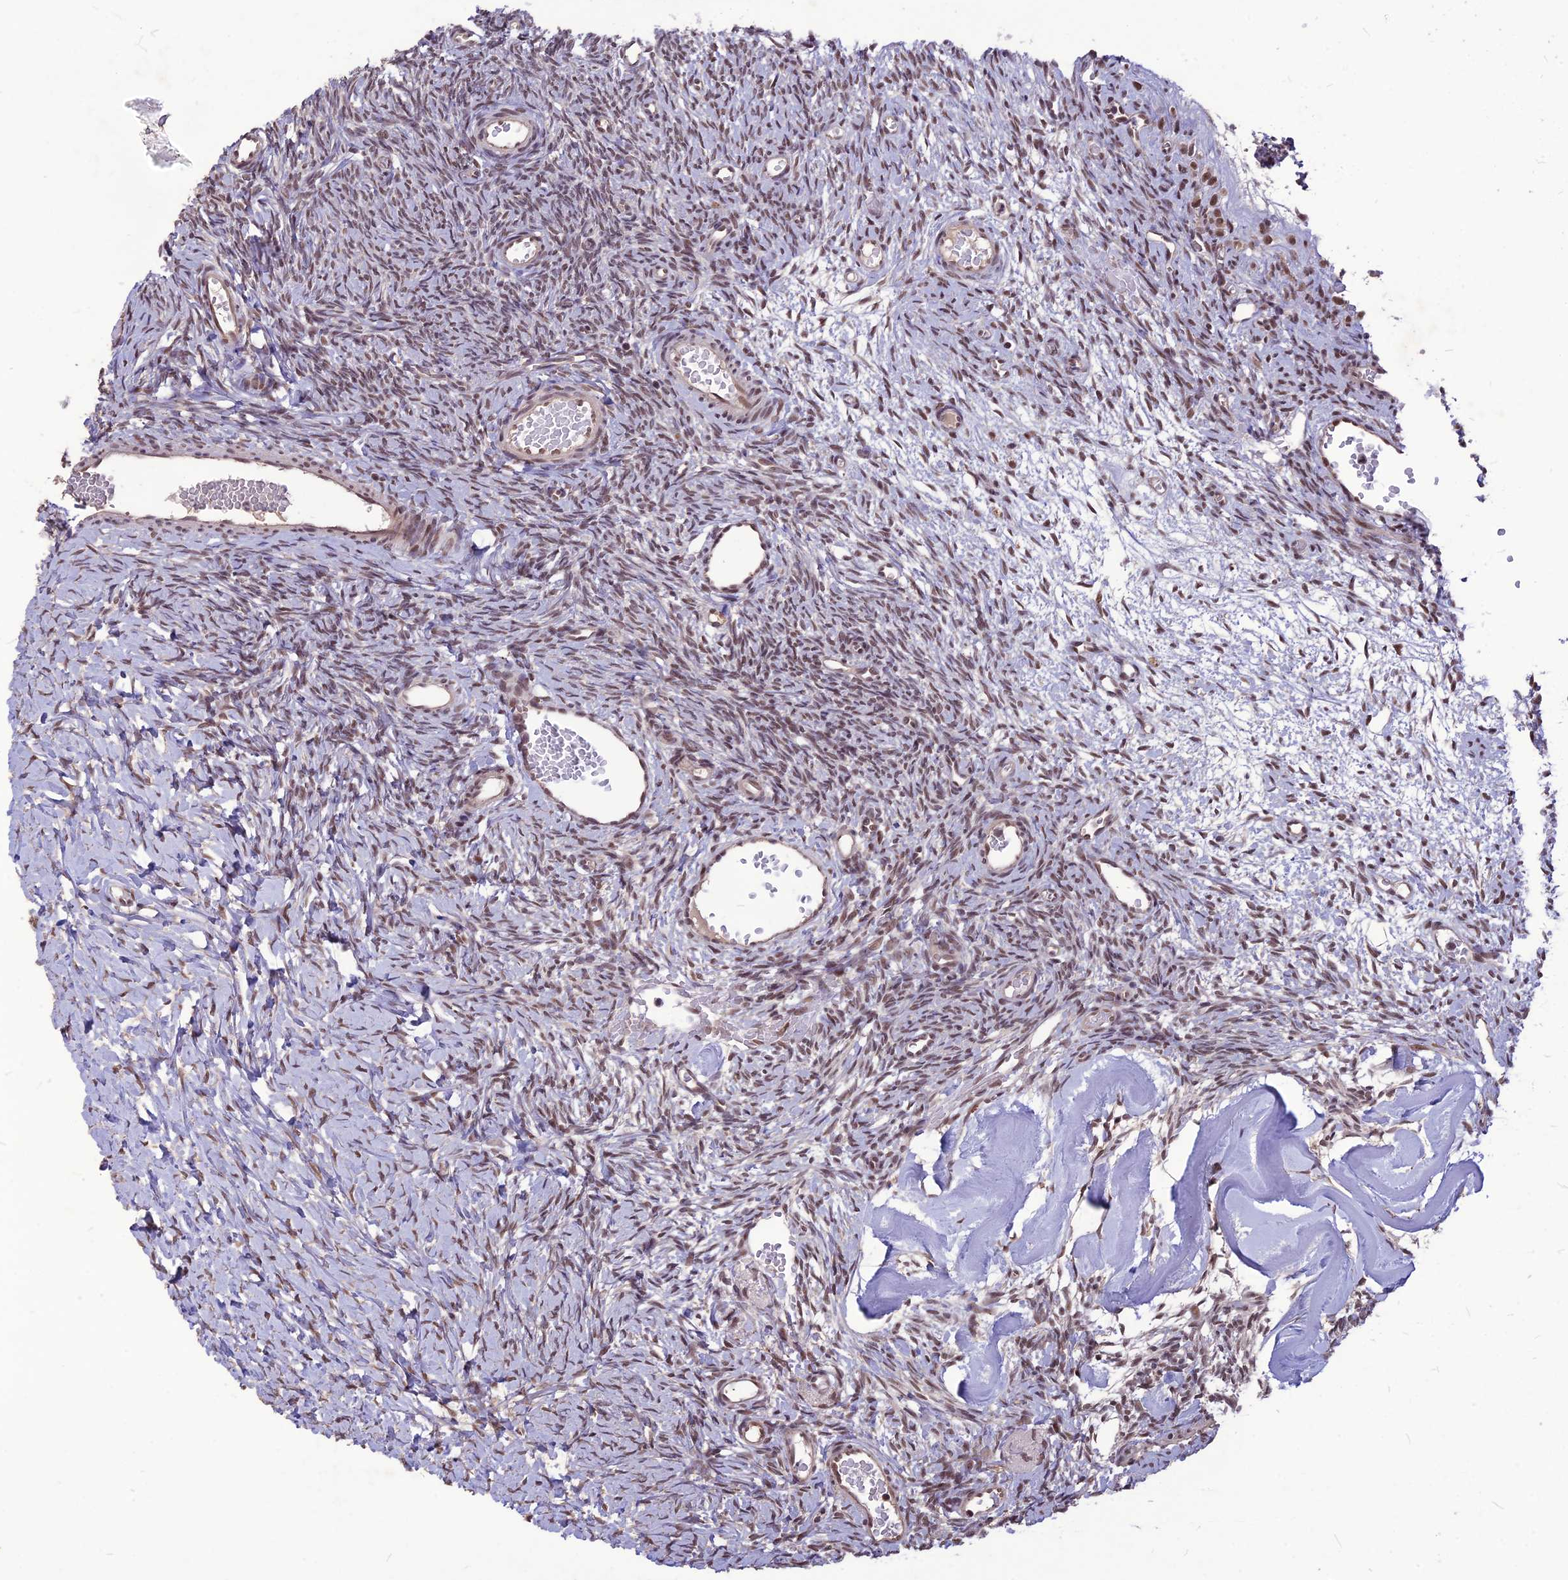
{"staining": {"intensity": "weak", "quantity": "25%-75%", "location": "nuclear"}, "tissue": "ovary", "cell_type": "Ovarian stroma cells", "image_type": "normal", "snomed": [{"axis": "morphology", "description": "Normal tissue, NOS"}, {"axis": "topography", "description": "Ovary"}], "caption": "Weak nuclear protein staining is identified in approximately 25%-75% of ovarian stroma cells in ovary.", "gene": "DIS3", "patient": {"sex": "female", "age": 39}}